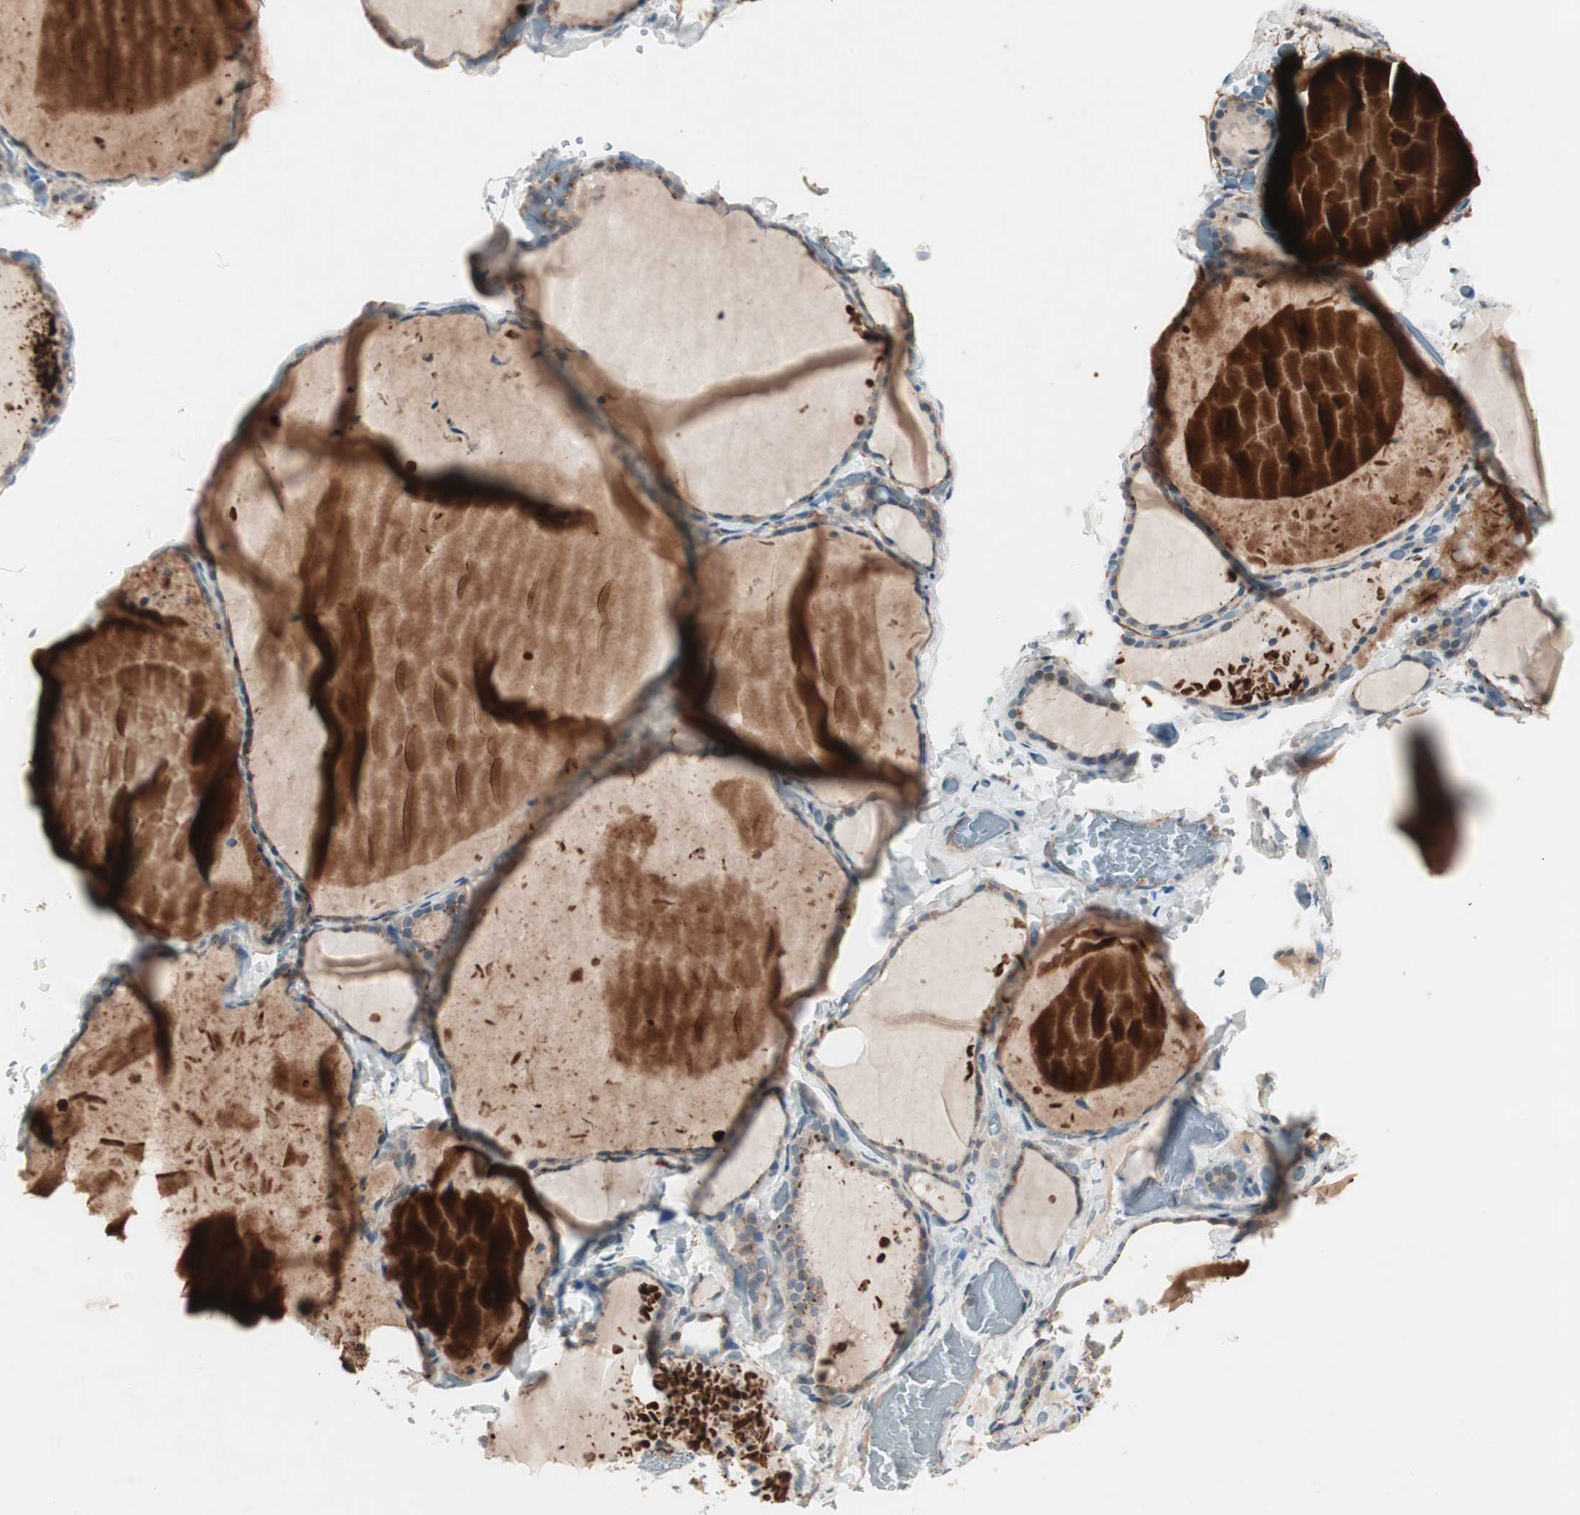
{"staining": {"intensity": "moderate", "quantity": ">75%", "location": "cytoplasmic/membranous"}, "tissue": "thyroid gland", "cell_type": "Glandular cells", "image_type": "normal", "snomed": [{"axis": "morphology", "description": "Normal tissue, NOS"}, {"axis": "topography", "description": "Thyroid gland"}], "caption": "The immunohistochemical stain shows moderate cytoplasmic/membranous staining in glandular cells of benign thyroid gland.", "gene": "FGFR4", "patient": {"sex": "female", "age": 22}}